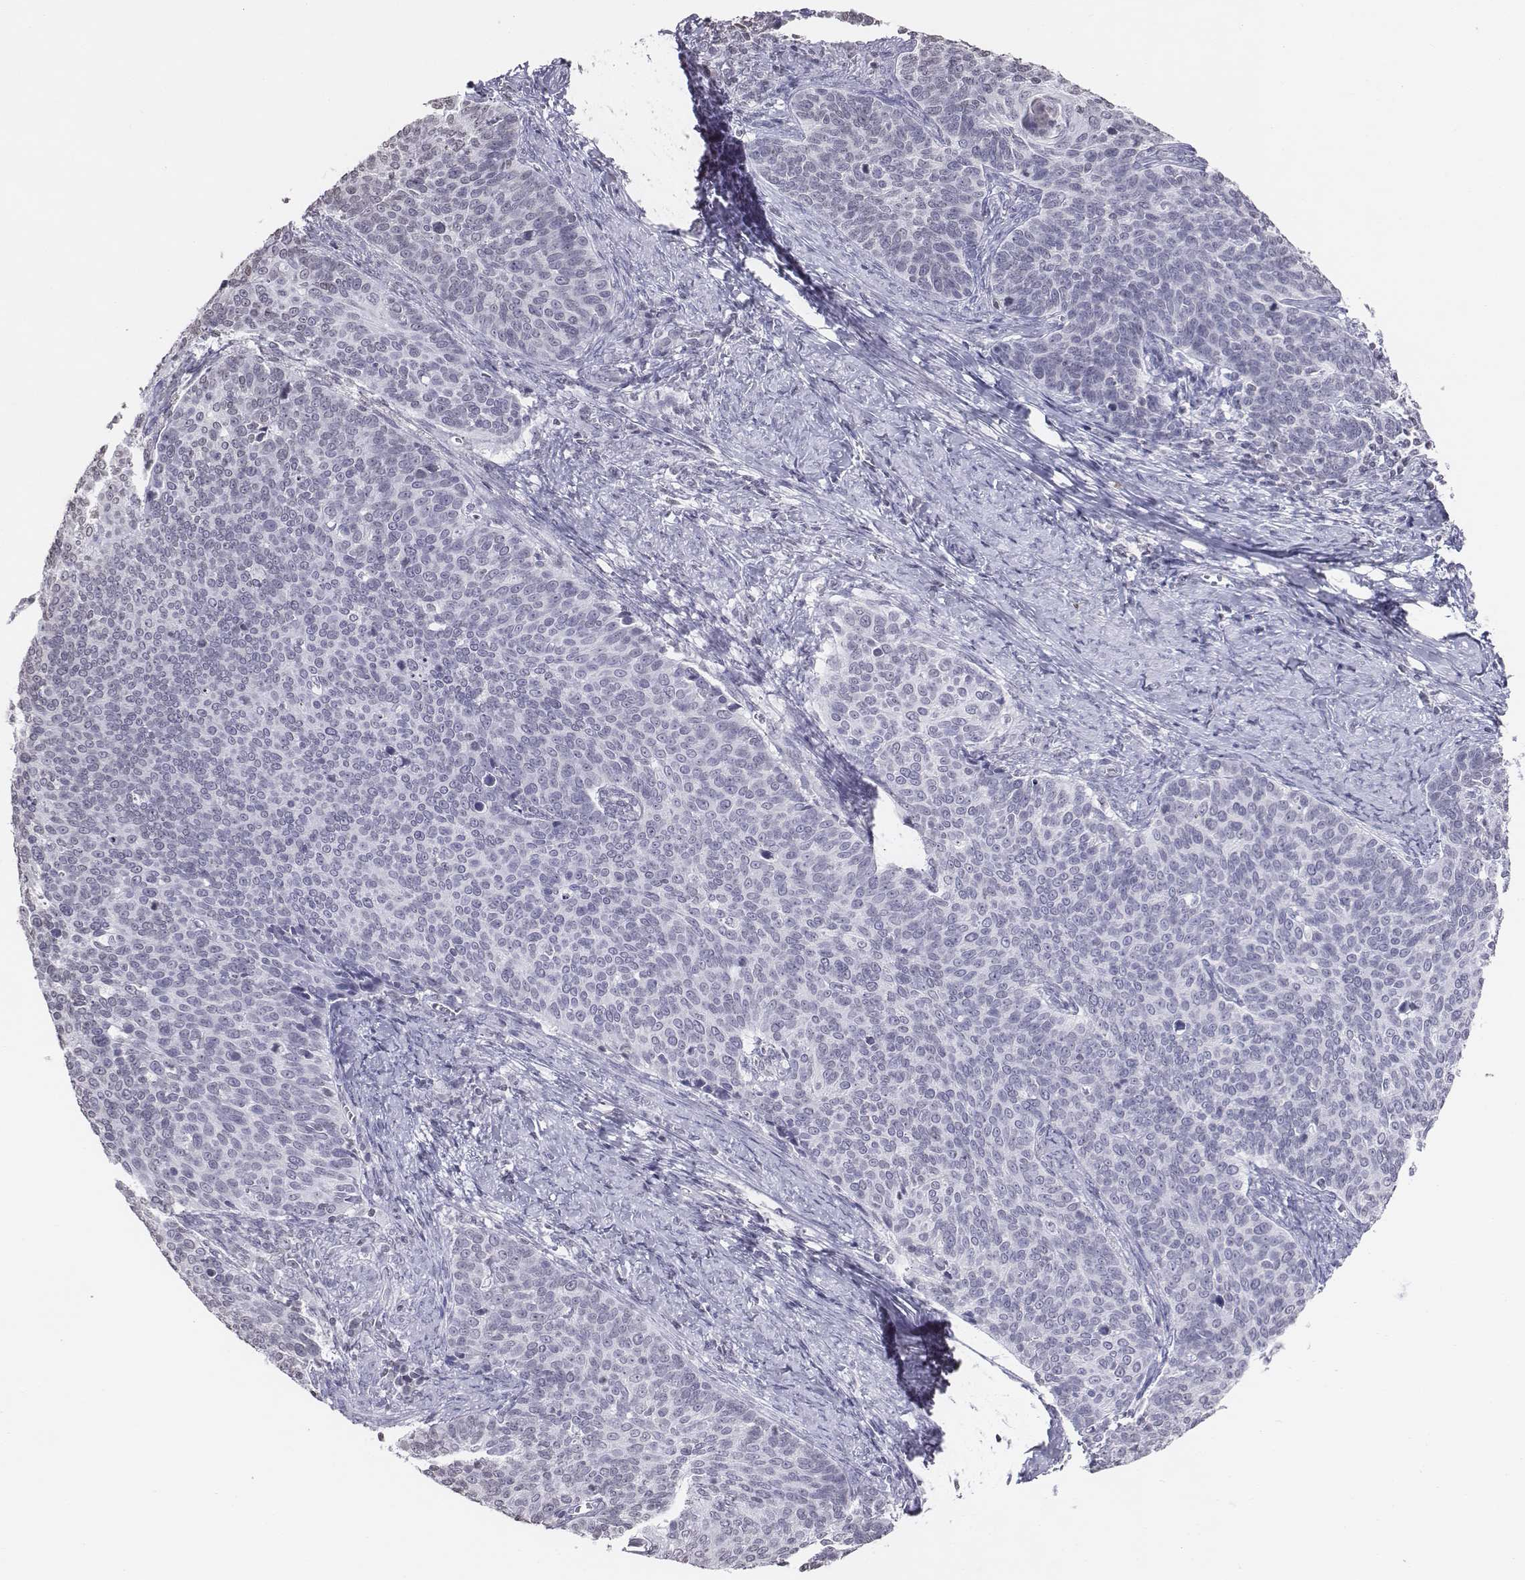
{"staining": {"intensity": "negative", "quantity": "none", "location": "none"}, "tissue": "cervical cancer", "cell_type": "Tumor cells", "image_type": "cancer", "snomed": [{"axis": "morphology", "description": "Normal tissue, NOS"}, {"axis": "morphology", "description": "Squamous cell carcinoma, NOS"}, {"axis": "topography", "description": "Cervix"}], "caption": "The photomicrograph displays no staining of tumor cells in cervical cancer (squamous cell carcinoma).", "gene": "BARHL1", "patient": {"sex": "female", "age": 39}}